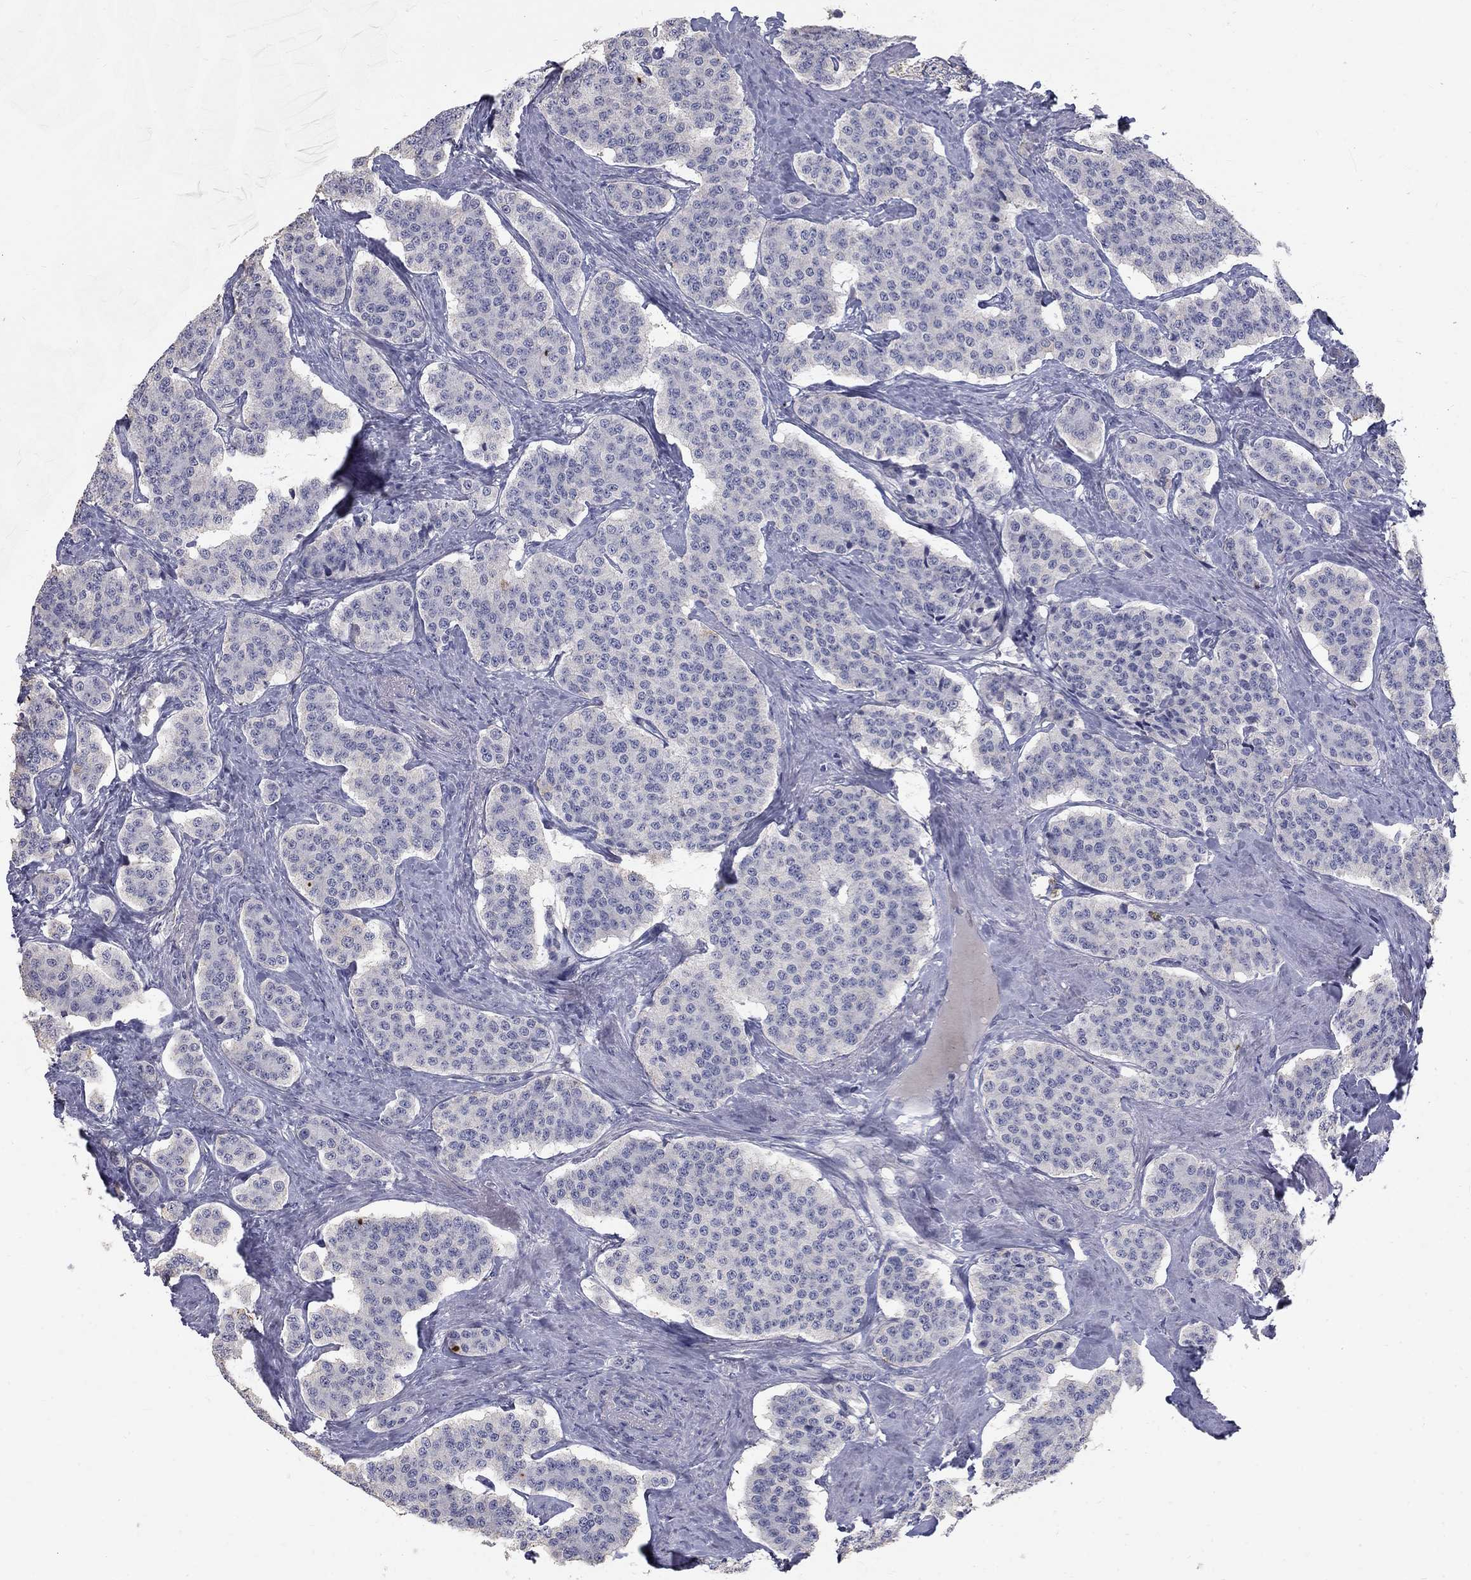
{"staining": {"intensity": "negative", "quantity": "none", "location": "none"}, "tissue": "carcinoid", "cell_type": "Tumor cells", "image_type": "cancer", "snomed": [{"axis": "morphology", "description": "Carcinoid, malignant, NOS"}, {"axis": "topography", "description": "Small intestine"}], "caption": "Histopathology image shows no protein staining in tumor cells of carcinoid tissue.", "gene": "PTH1R", "patient": {"sex": "female", "age": 58}}